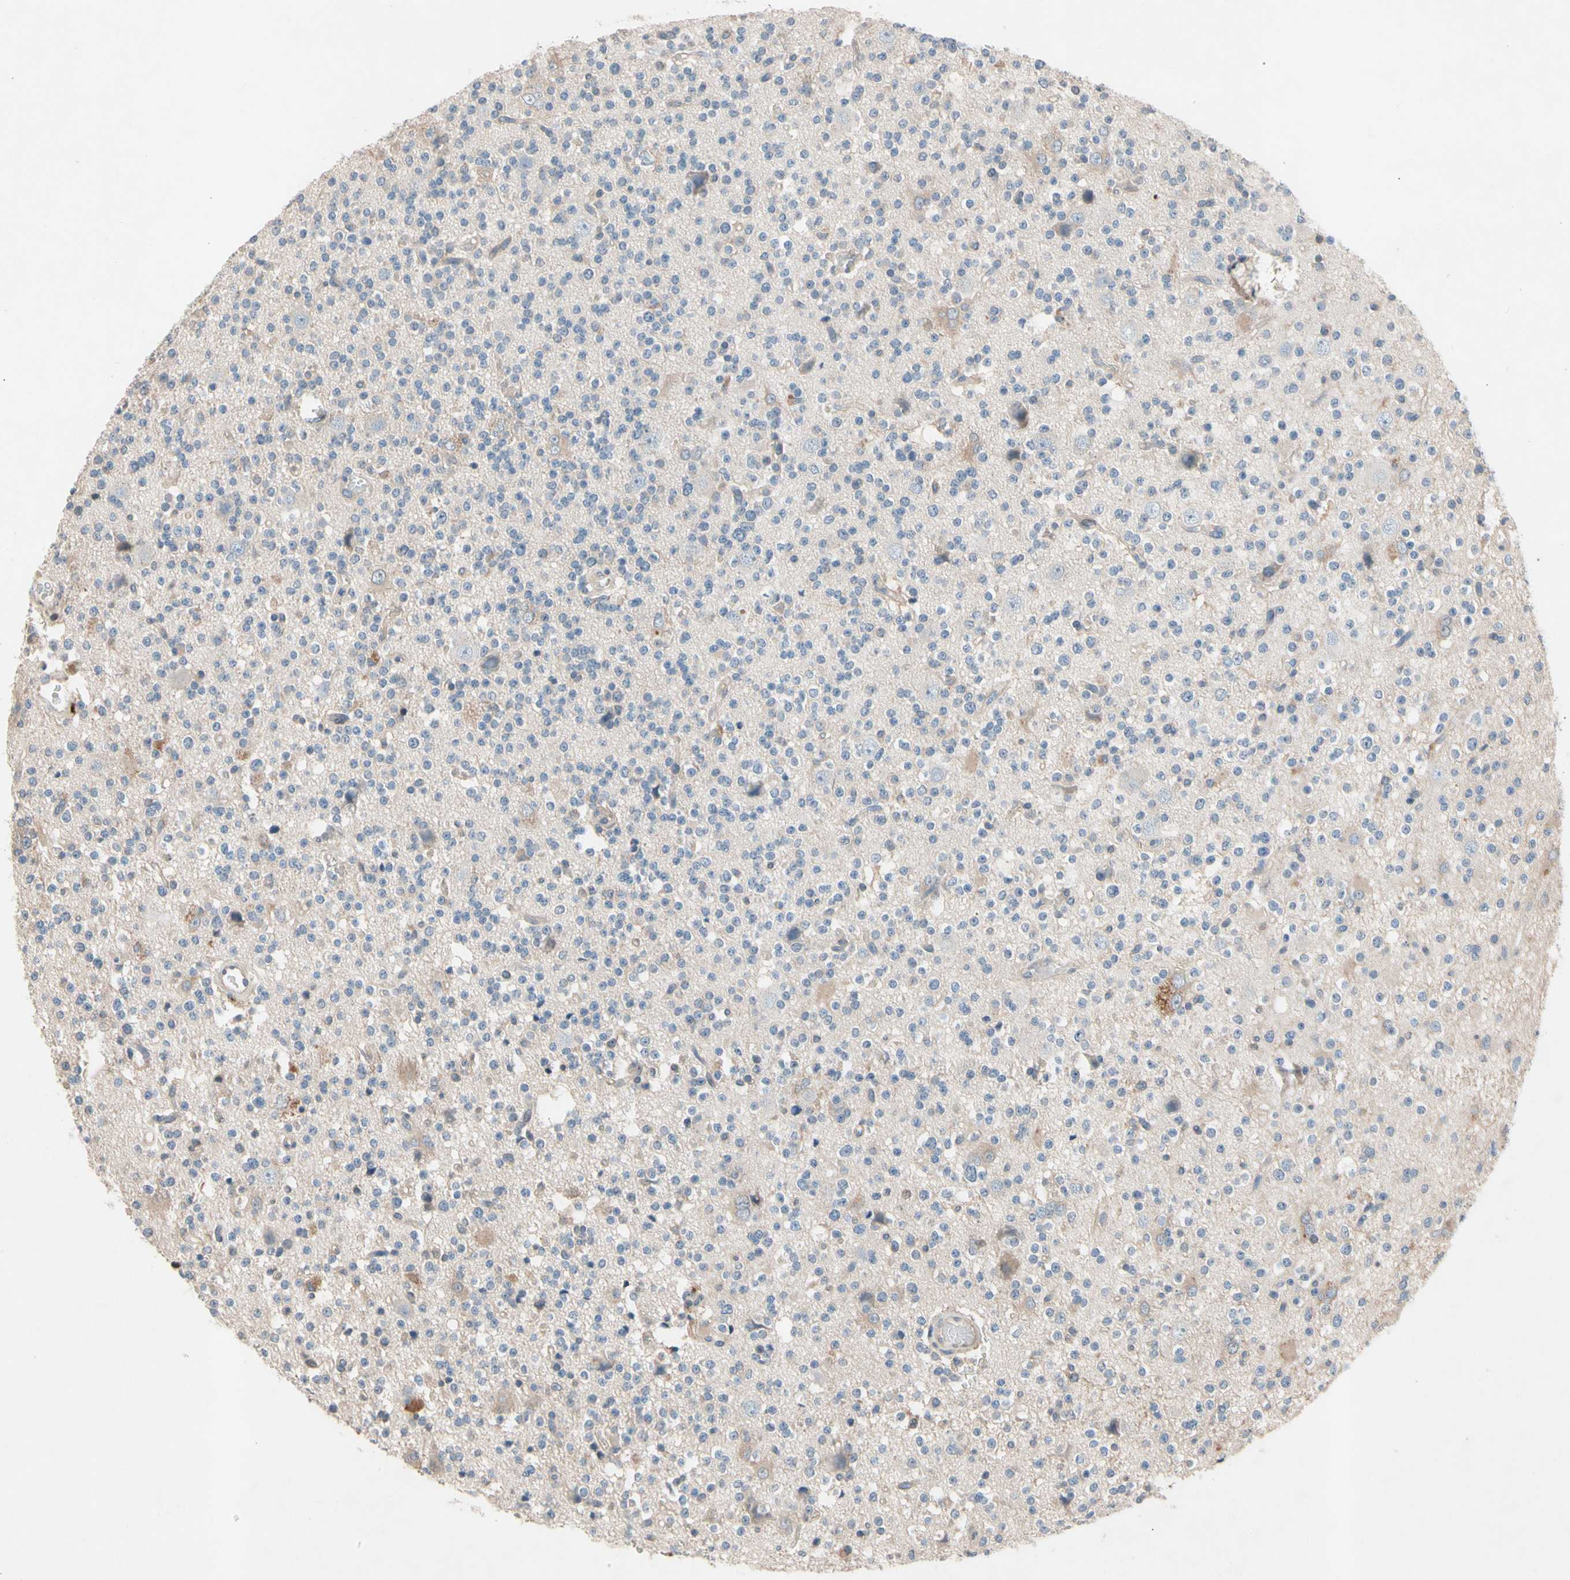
{"staining": {"intensity": "weak", "quantity": ">75%", "location": "cytoplasmic/membranous"}, "tissue": "glioma", "cell_type": "Tumor cells", "image_type": "cancer", "snomed": [{"axis": "morphology", "description": "Glioma, malignant, High grade"}, {"axis": "topography", "description": "Brain"}], "caption": "DAB immunohistochemical staining of human glioma exhibits weak cytoplasmic/membranous protein expression in approximately >75% of tumor cells.", "gene": "PRDX4", "patient": {"sex": "male", "age": 47}}